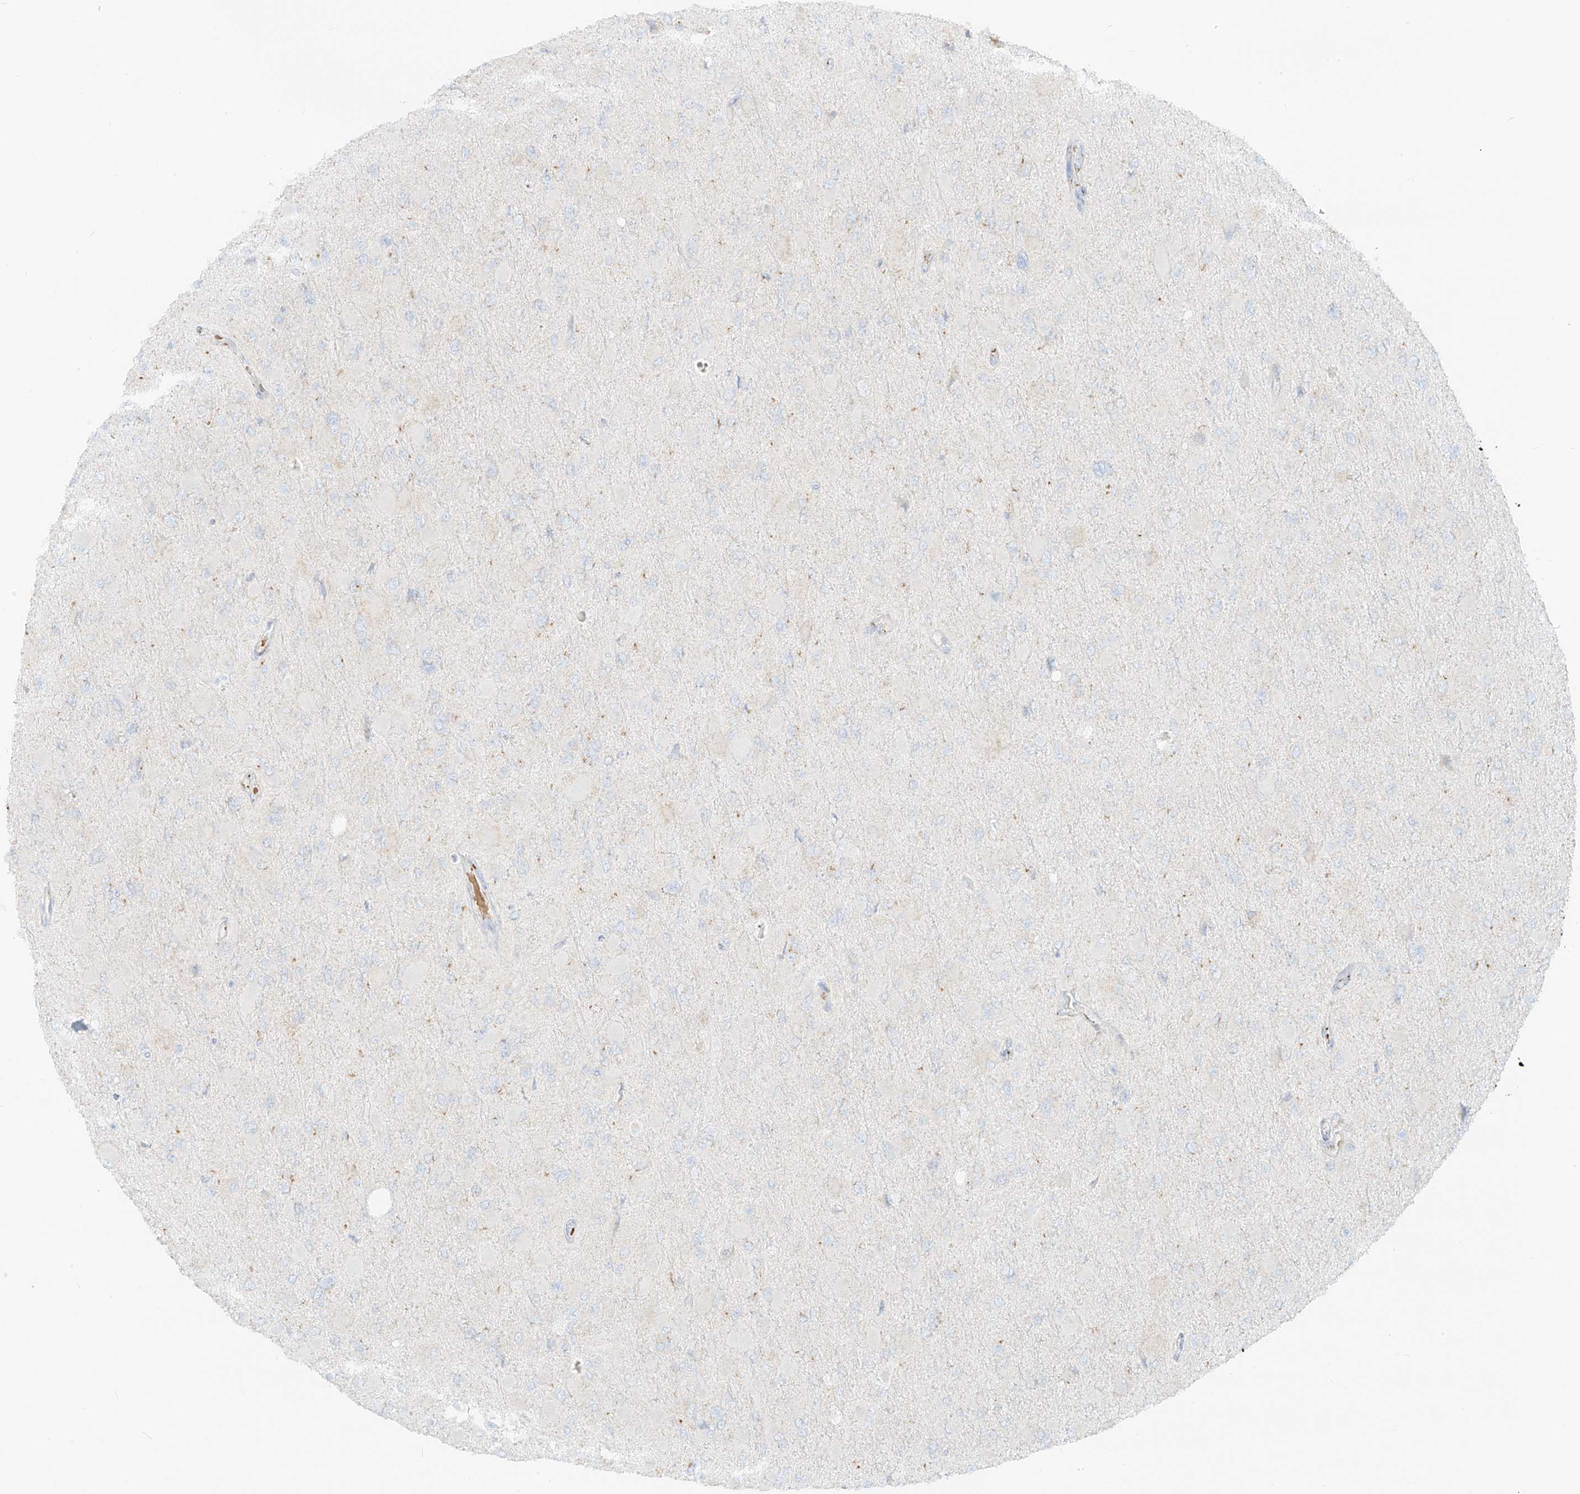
{"staining": {"intensity": "negative", "quantity": "none", "location": "none"}, "tissue": "glioma", "cell_type": "Tumor cells", "image_type": "cancer", "snomed": [{"axis": "morphology", "description": "Glioma, malignant, High grade"}, {"axis": "topography", "description": "Cerebral cortex"}], "caption": "High power microscopy micrograph of an immunohistochemistry micrograph of glioma, revealing no significant staining in tumor cells.", "gene": "TMEM87B", "patient": {"sex": "female", "age": 36}}